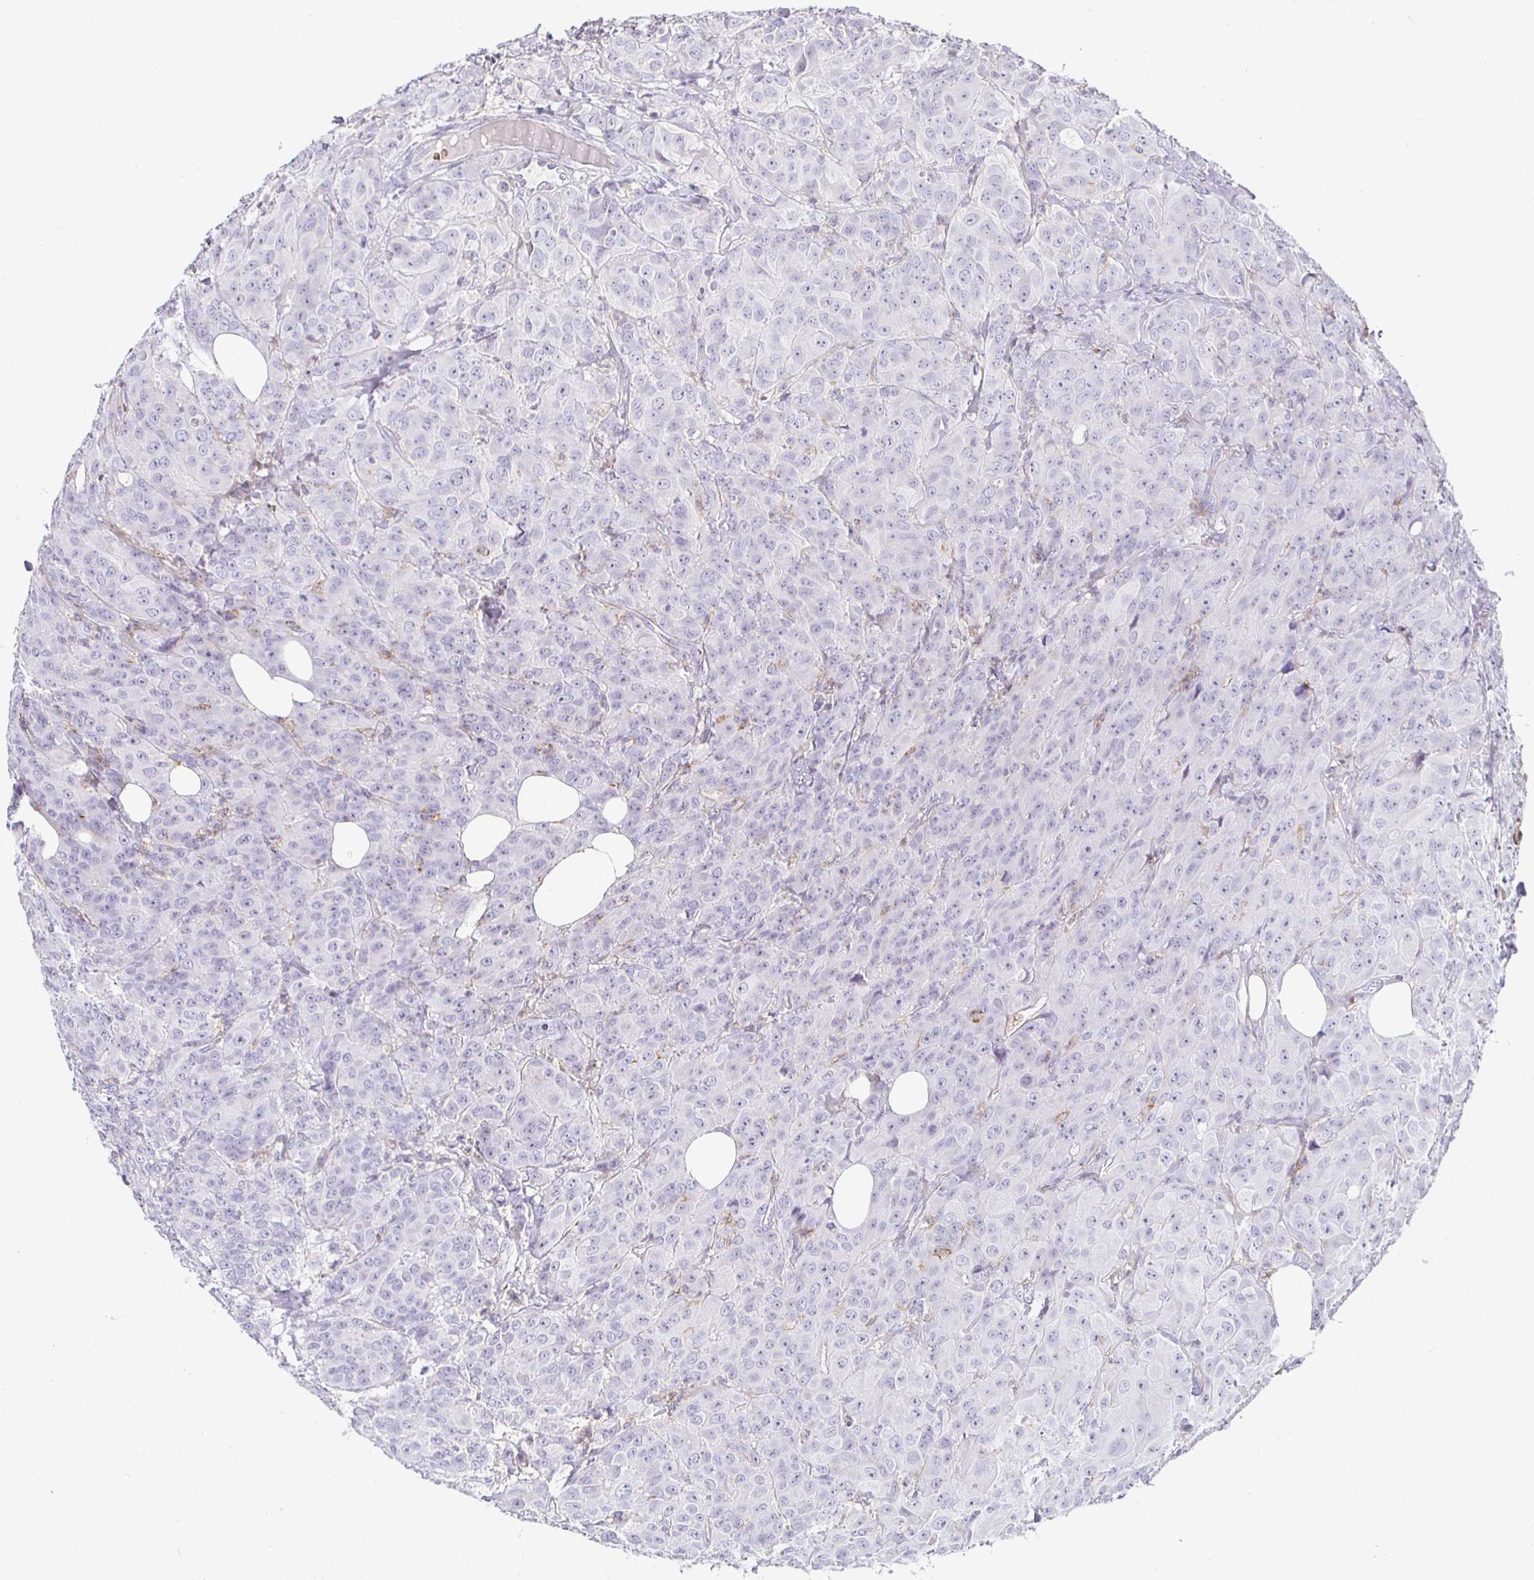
{"staining": {"intensity": "negative", "quantity": "none", "location": "none"}, "tissue": "breast cancer", "cell_type": "Tumor cells", "image_type": "cancer", "snomed": [{"axis": "morphology", "description": "Normal tissue, NOS"}, {"axis": "morphology", "description": "Duct carcinoma"}, {"axis": "topography", "description": "Breast"}], "caption": "This is a photomicrograph of immunohistochemistry (IHC) staining of breast cancer (invasive ductal carcinoma), which shows no expression in tumor cells.", "gene": "SIRPA", "patient": {"sex": "female", "age": 43}}